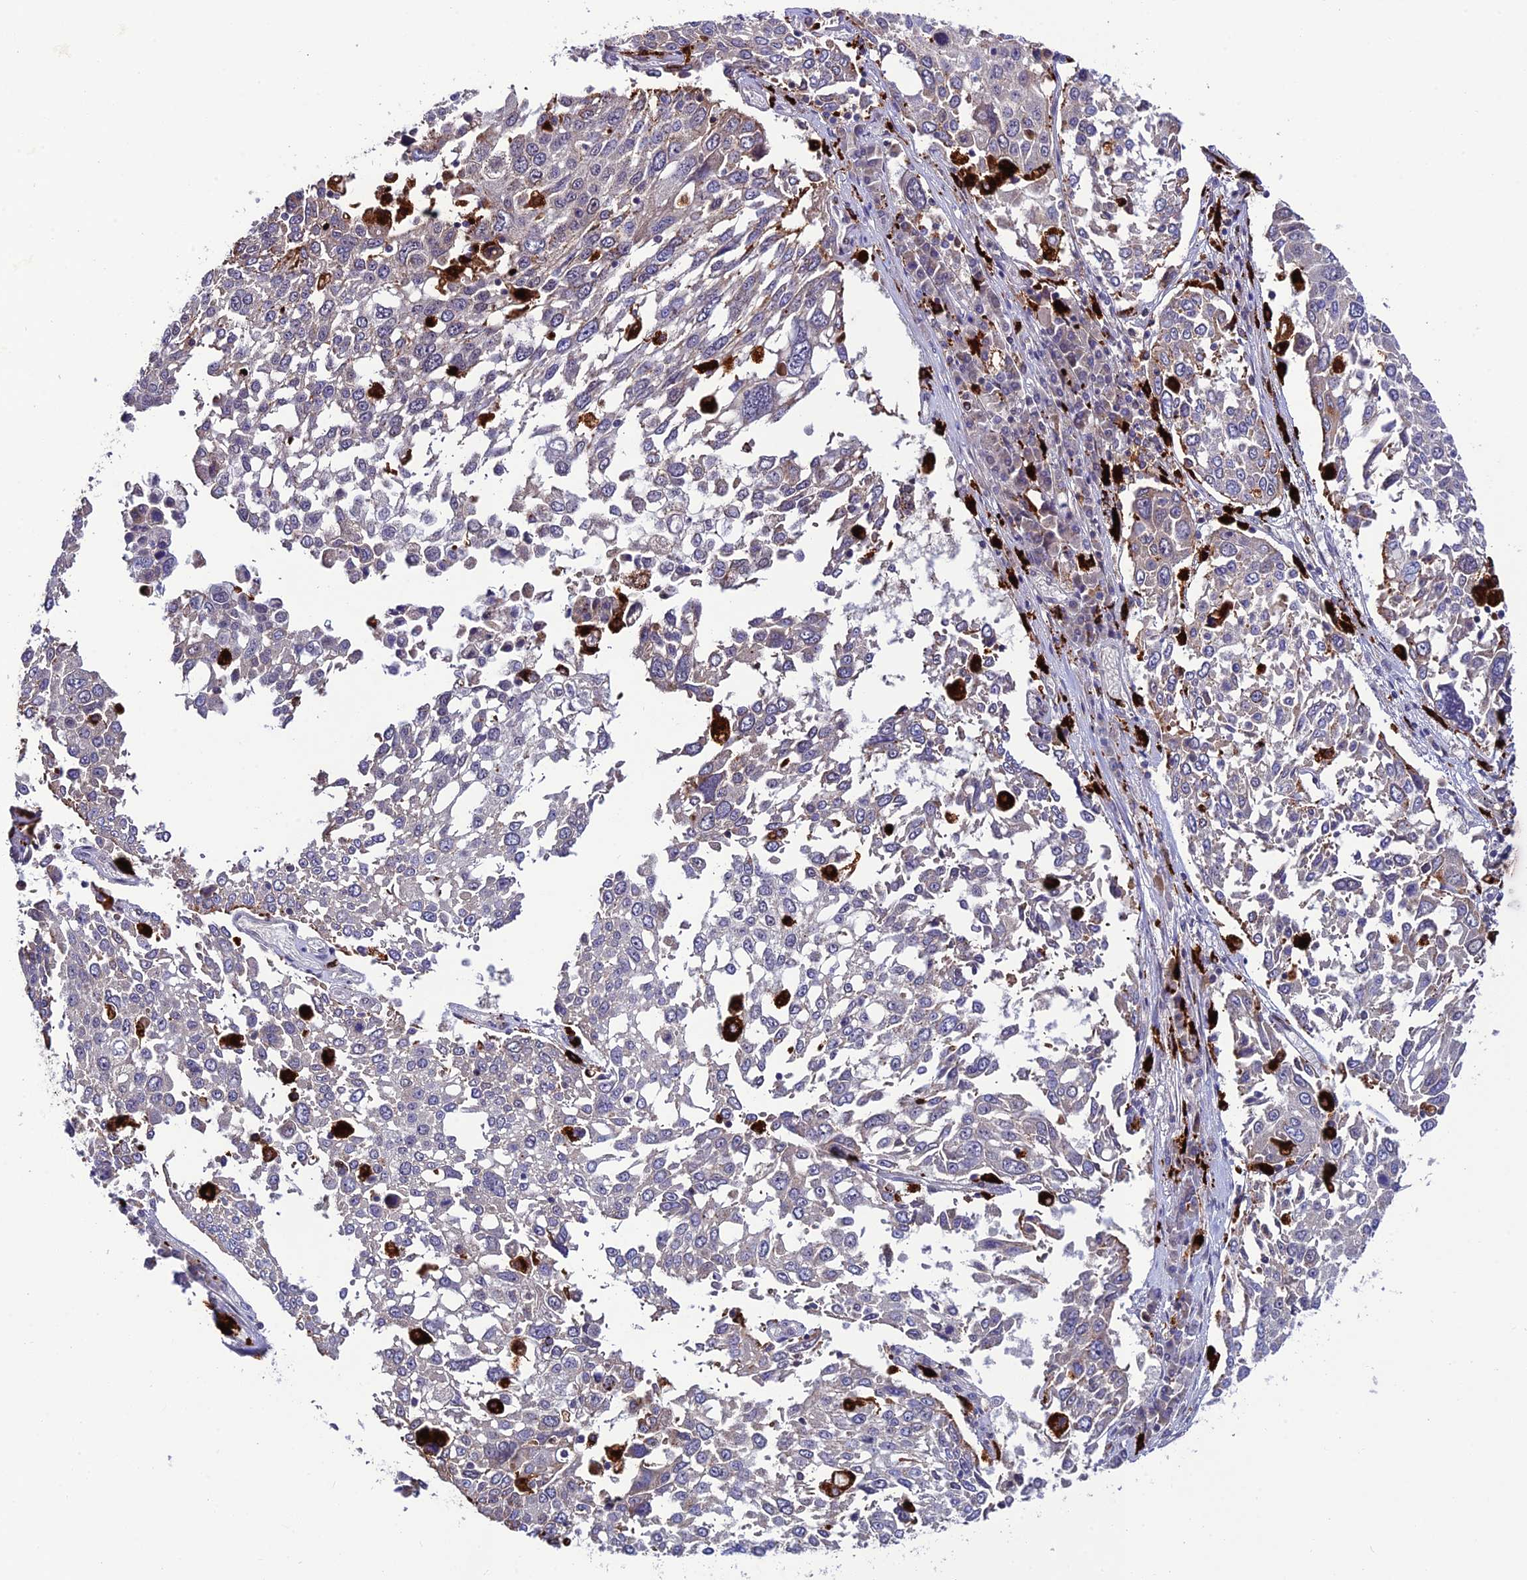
{"staining": {"intensity": "negative", "quantity": "none", "location": "none"}, "tissue": "lung cancer", "cell_type": "Tumor cells", "image_type": "cancer", "snomed": [{"axis": "morphology", "description": "Squamous cell carcinoma, NOS"}, {"axis": "topography", "description": "Lung"}], "caption": "This is an immunohistochemistry (IHC) image of lung cancer (squamous cell carcinoma). There is no staining in tumor cells.", "gene": "HIC1", "patient": {"sex": "male", "age": 65}}